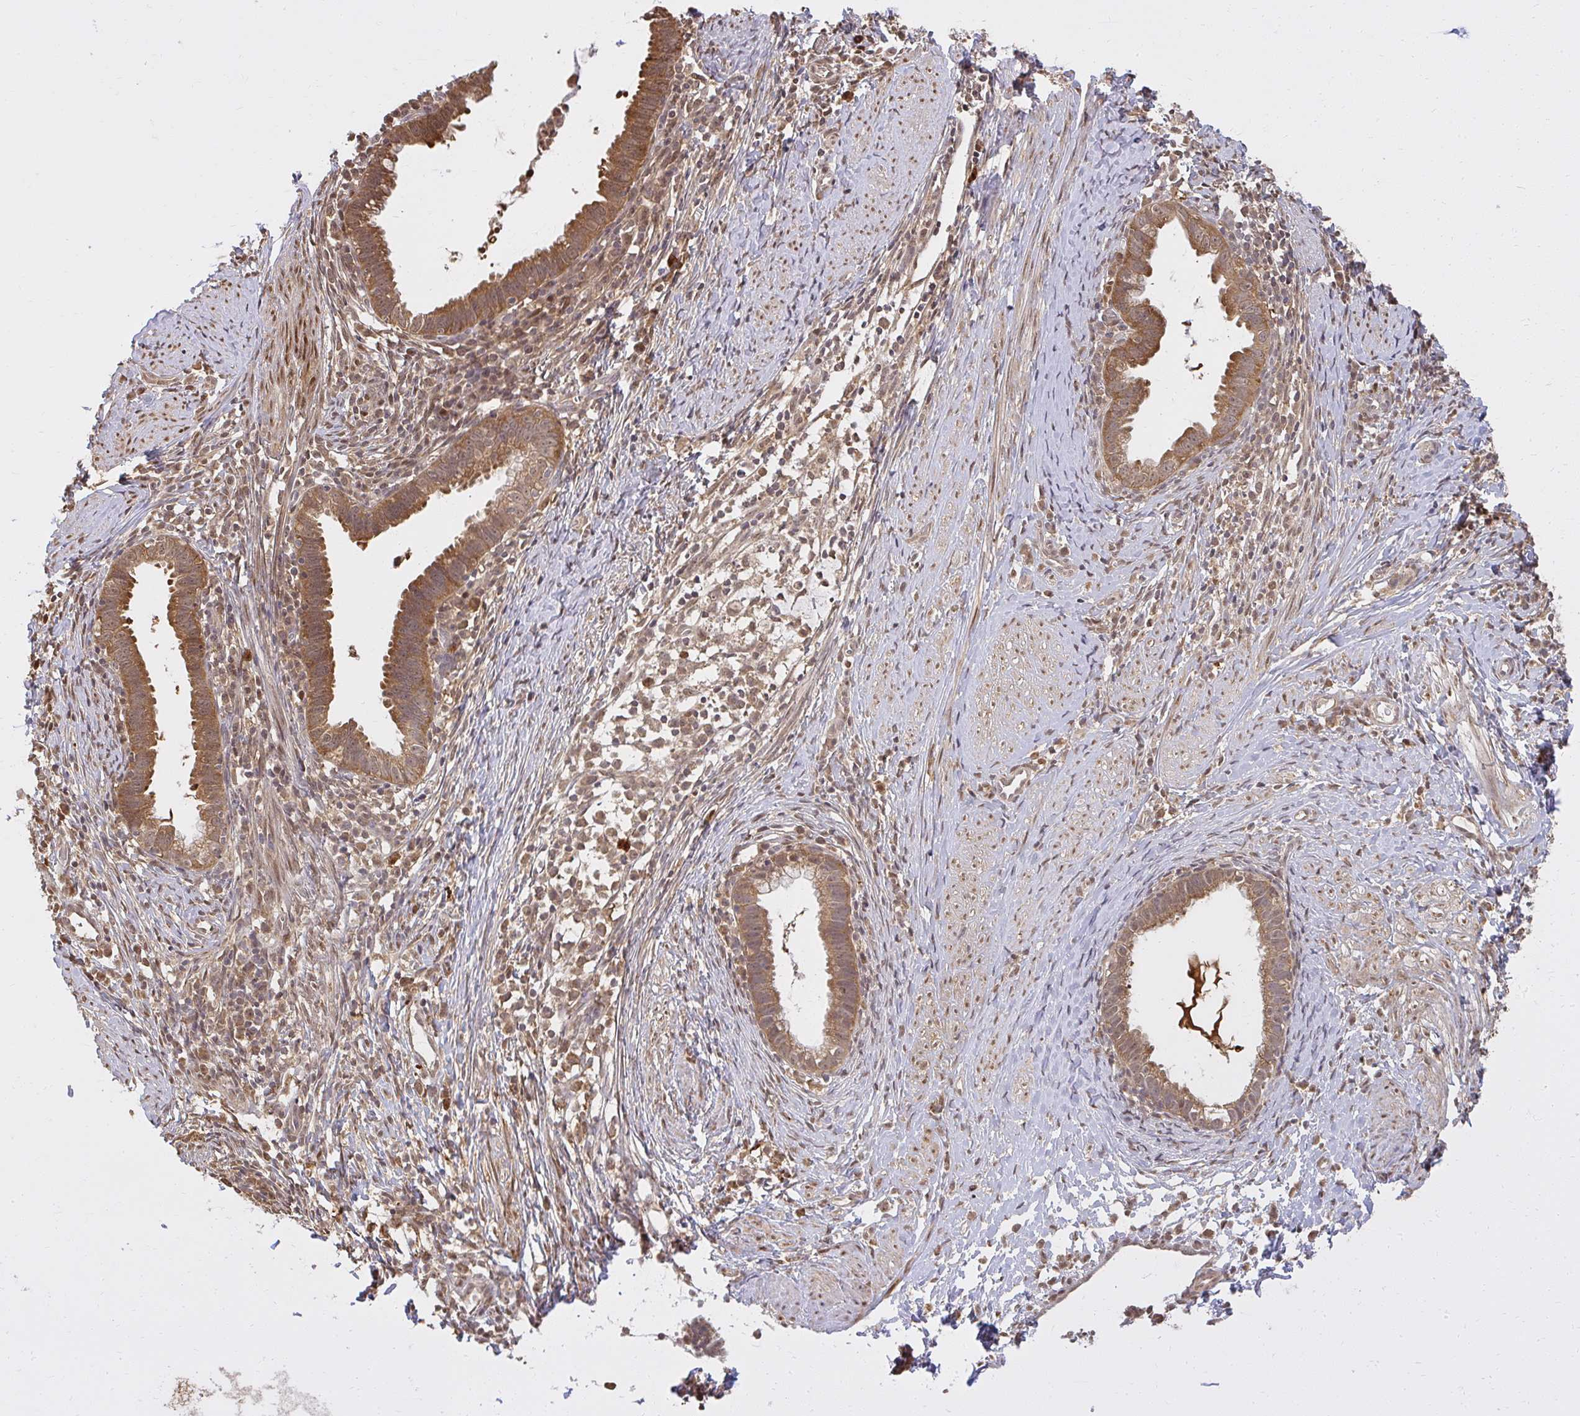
{"staining": {"intensity": "moderate", "quantity": ">75%", "location": "cytoplasmic/membranous"}, "tissue": "cervical cancer", "cell_type": "Tumor cells", "image_type": "cancer", "snomed": [{"axis": "morphology", "description": "Adenocarcinoma, NOS"}, {"axis": "topography", "description": "Cervix"}], "caption": "DAB immunohistochemical staining of cervical cancer (adenocarcinoma) demonstrates moderate cytoplasmic/membranous protein expression in approximately >75% of tumor cells. Nuclei are stained in blue.", "gene": "LARS2", "patient": {"sex": "female", "age": 36}}